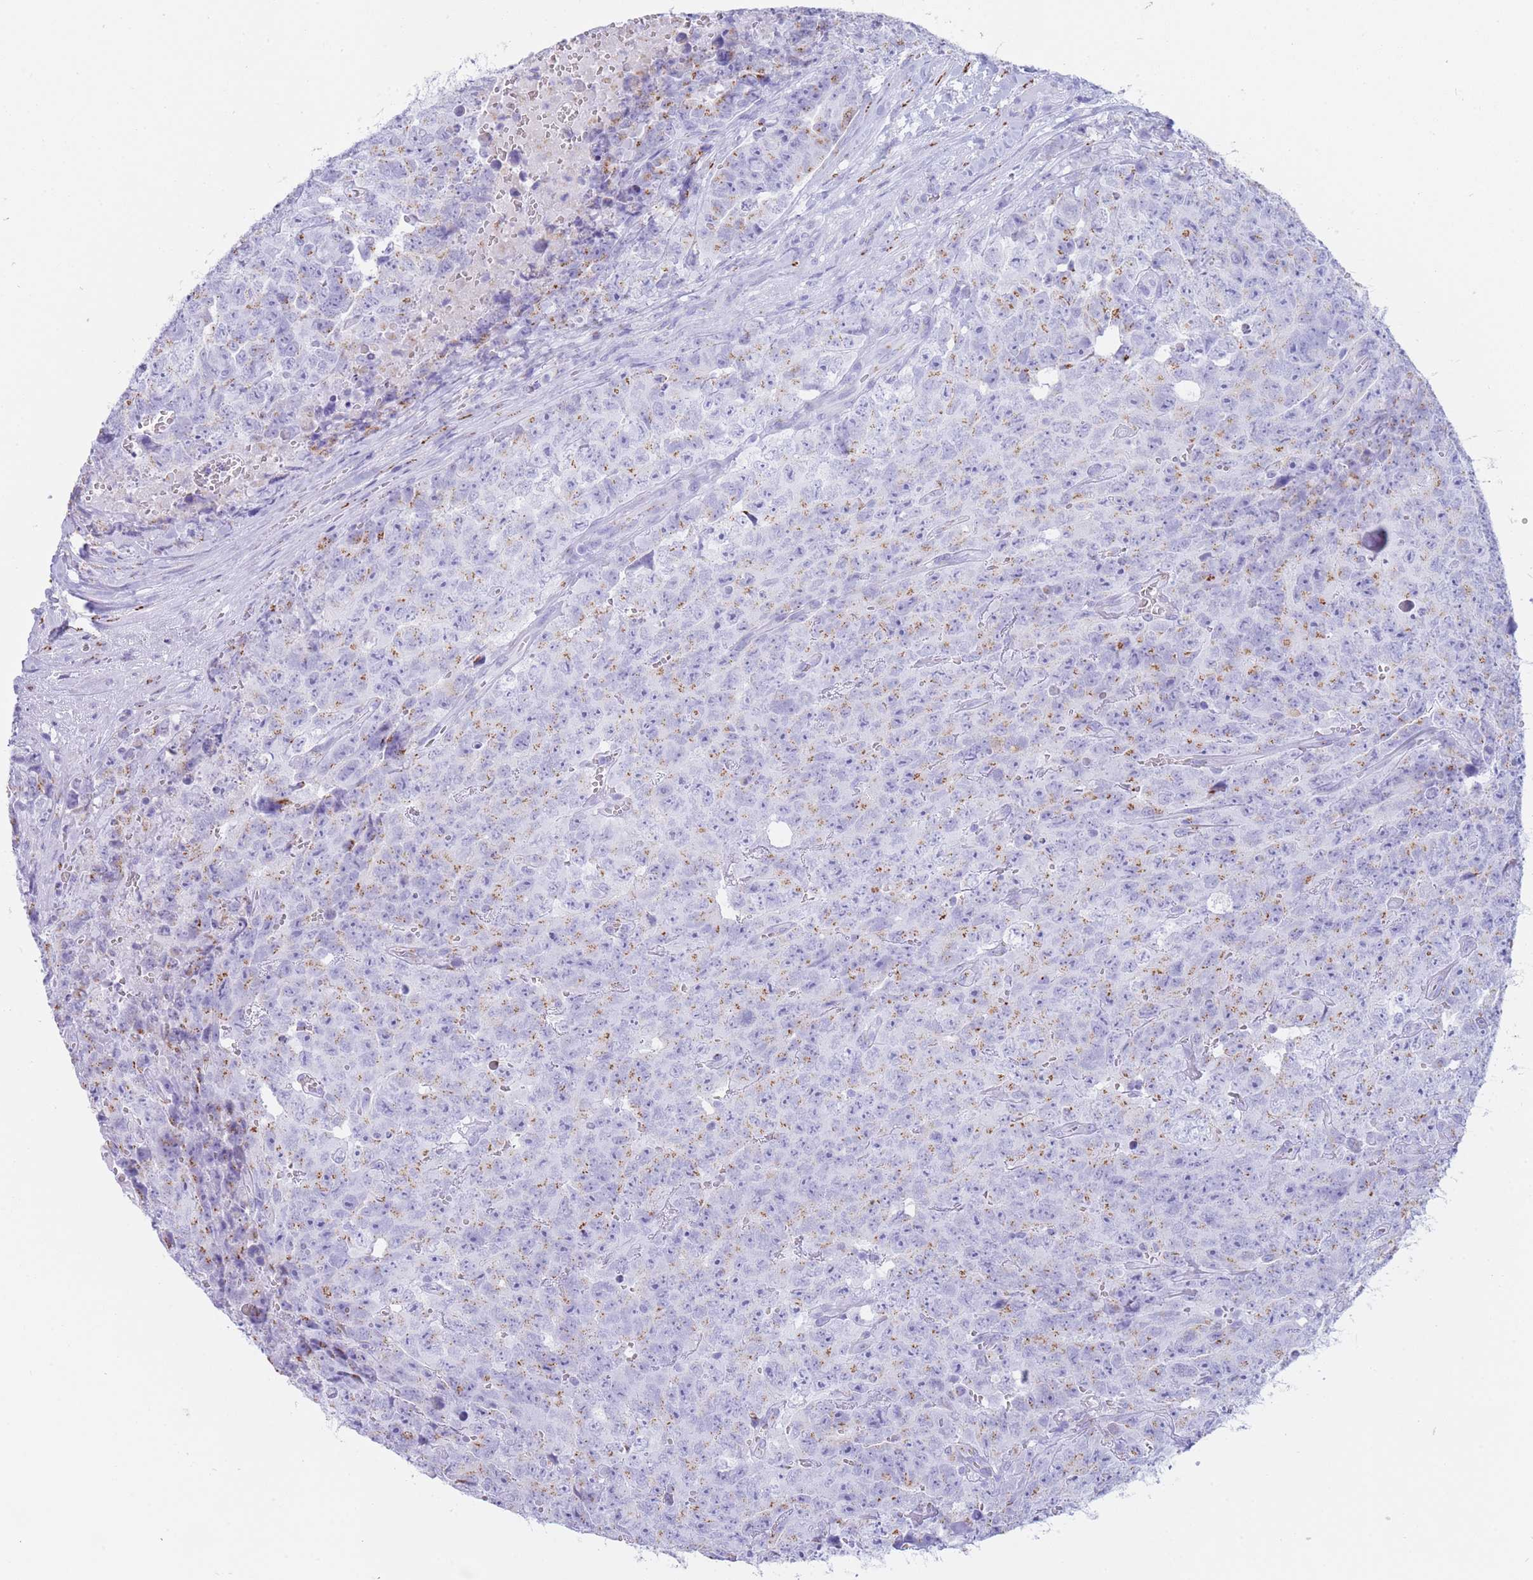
{"staining": {"intensity": "weak", "quantity": "25%-75%", "location": "cytoplasmic/membranous"}, "tissue": "testis cancer", "cell_type": "Tumor cells", "image_type": "cancer", "snomed": [{"axis": "morphology", "description": "Seminoma, NOS"}, {"axis": "morphology", "description": "Teratoma, malignant, NOS"}, {"axis": "topography", "description": "Testis"}], "caption": "Testis cancer stained for a protein (brown) reveals weak cytoplasmic/membranous positive positivity in approximately 25%-75% of tumor cells.", "gene": "FAM3C", "patient": {"sex": "male", "age": 34}}